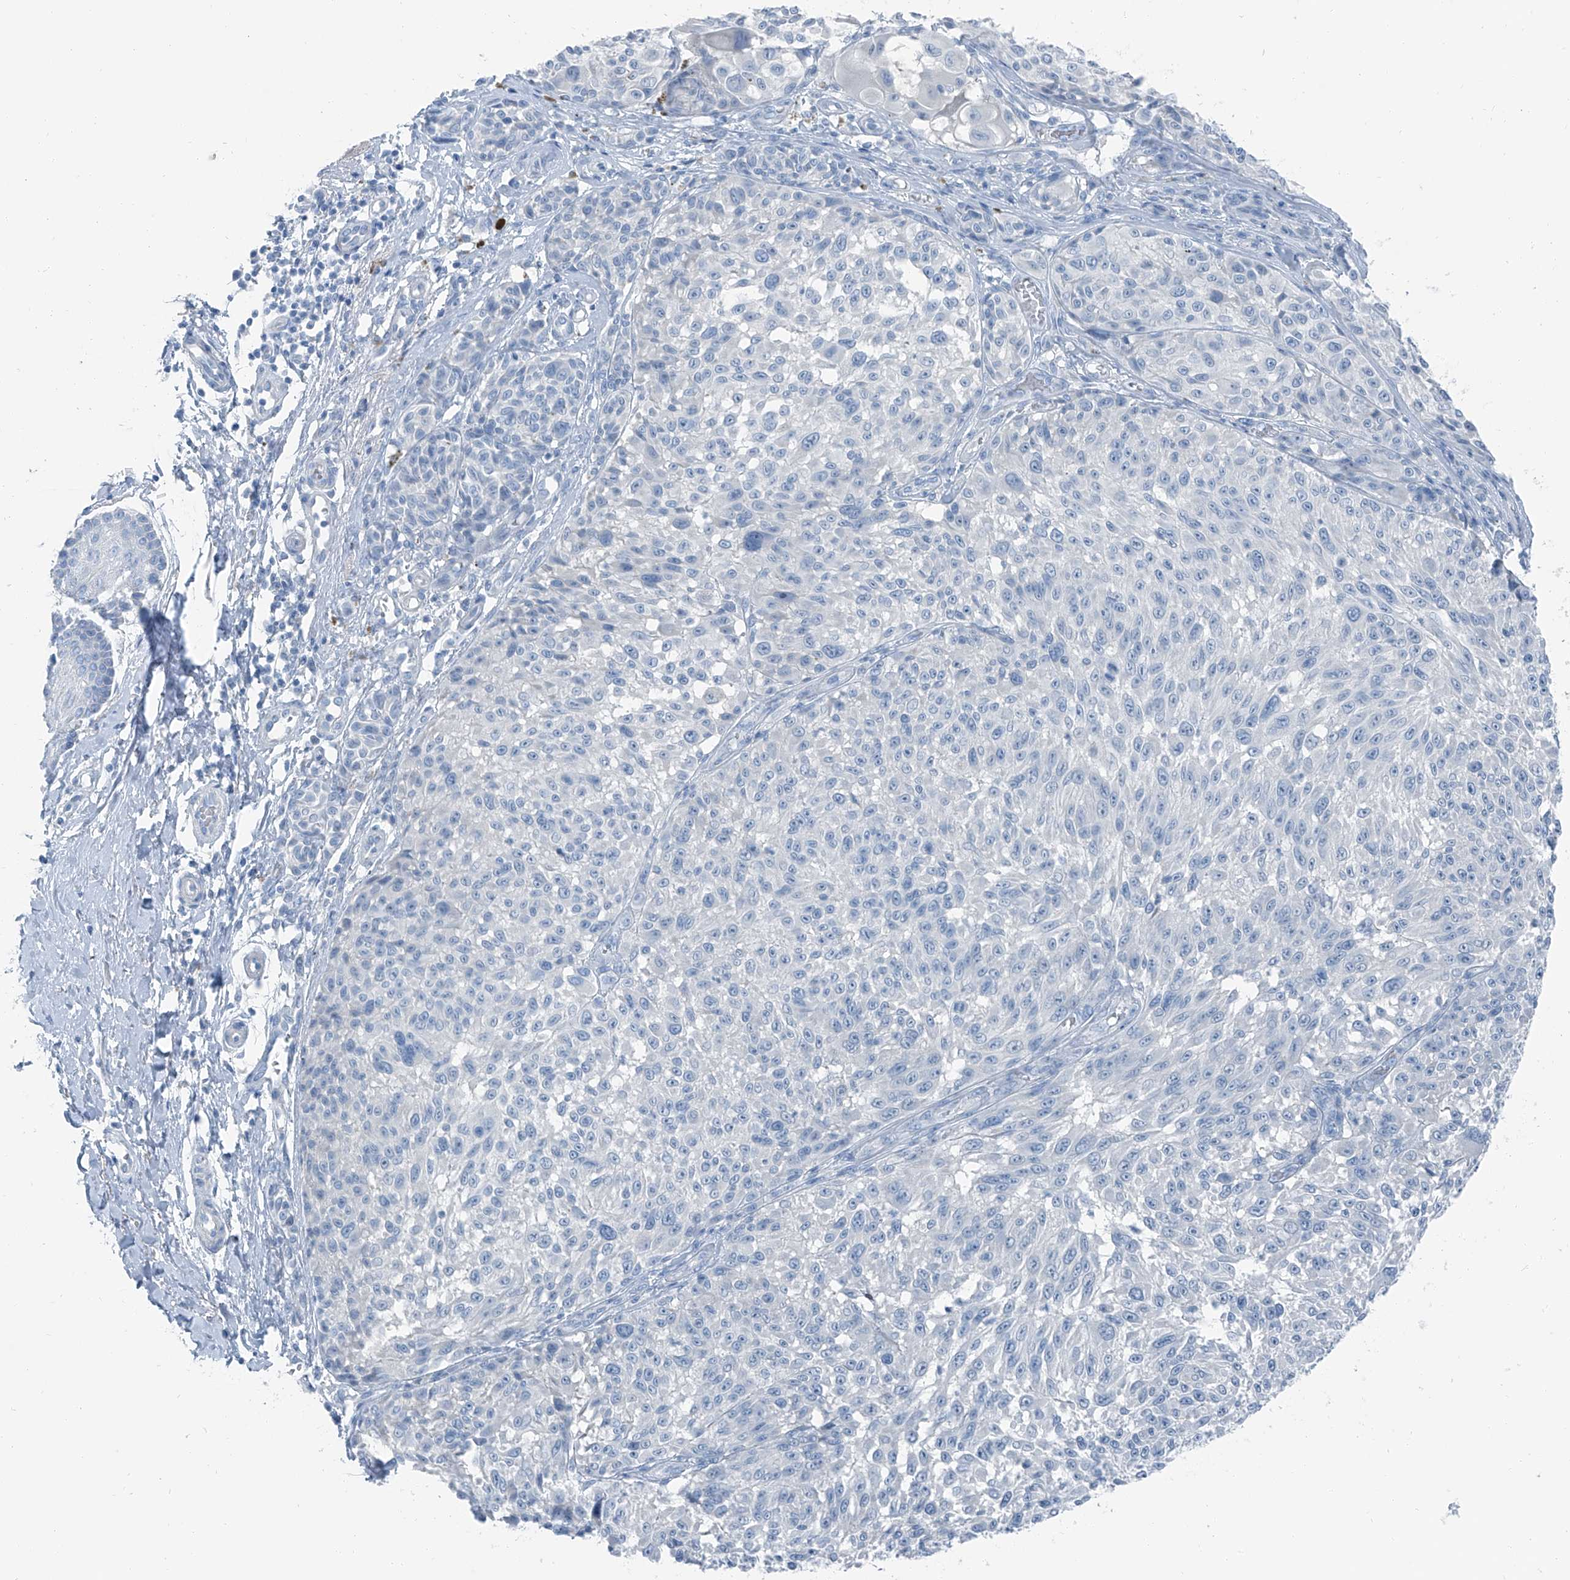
{"staining": {"intensity": "negative", "quantity": "none", "location": "none"}, "tissue": "melanoma", "cell_type": "Tumor cells", "image_type": "cancer", "snomed": [{"axis": "morphology", "description": "Malignant melanoma, NOS"}, {"axis": "topography", "description": "Skin"}], "caption": "Immunohistochemistry (IHC) histopathology image of neoplastic tissue: melanoma stained with DAB displays no significant protein expression in tumor cells.", "gene": "RGN", "patient": {"sex": "male", "age": 83}}